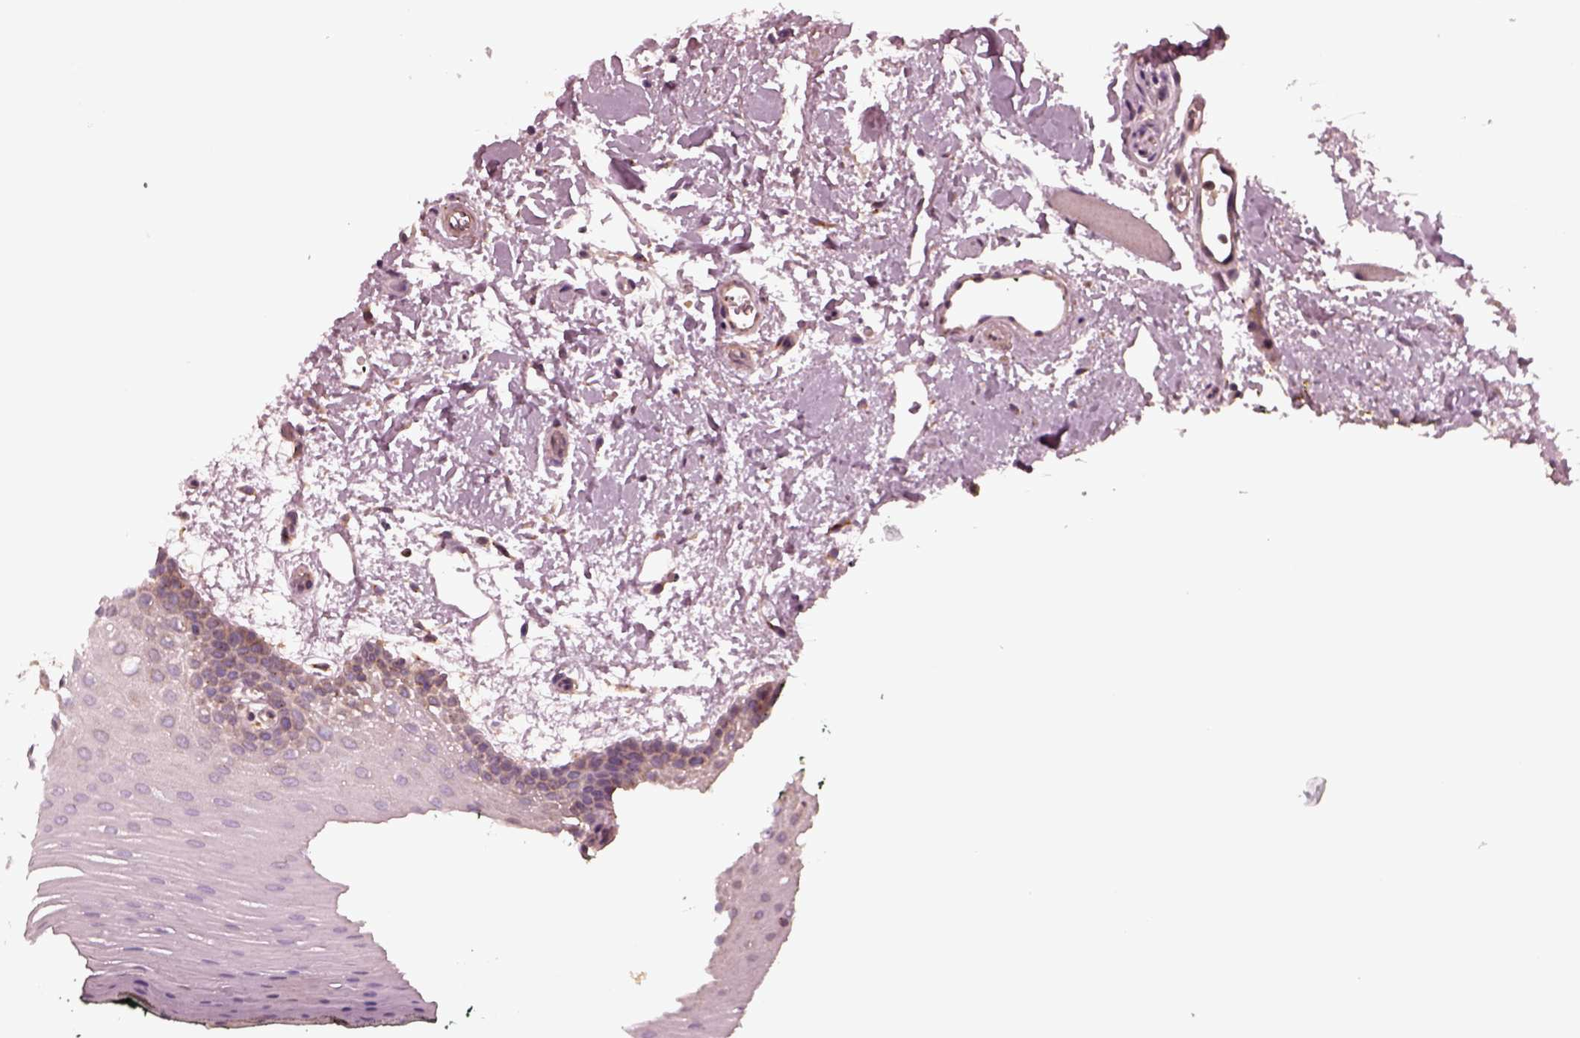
{"staining": {"intensity": "moderate", "quantity": "<25%", "location": "cytoplasmic/membranous"}, "tissue": "oral mucosa", "cell_type": "Squamous epithelial cells", "image_type": "normal", "snomed": [{"axis": "morphology", "description": "Normal tissue, NOS"}, {"axis": "topography", "description": "Oral tissue"}, {"axis": "topography", "description": "Head-Neck"}], "caption": "Oral mucosa stained with DAB (3,3'-diaminobenzidine) IHC demonstrates low levels of moderate cytoplasmic/membranous staining in about <25% of squamous epithelial cells. (DAB (3,3'-diaminobenzidine) IHC, brown staining for protein, blue staining for nuclei).", "gene": "TUBG1", "patient": {"sex": "male", "age": 65}}